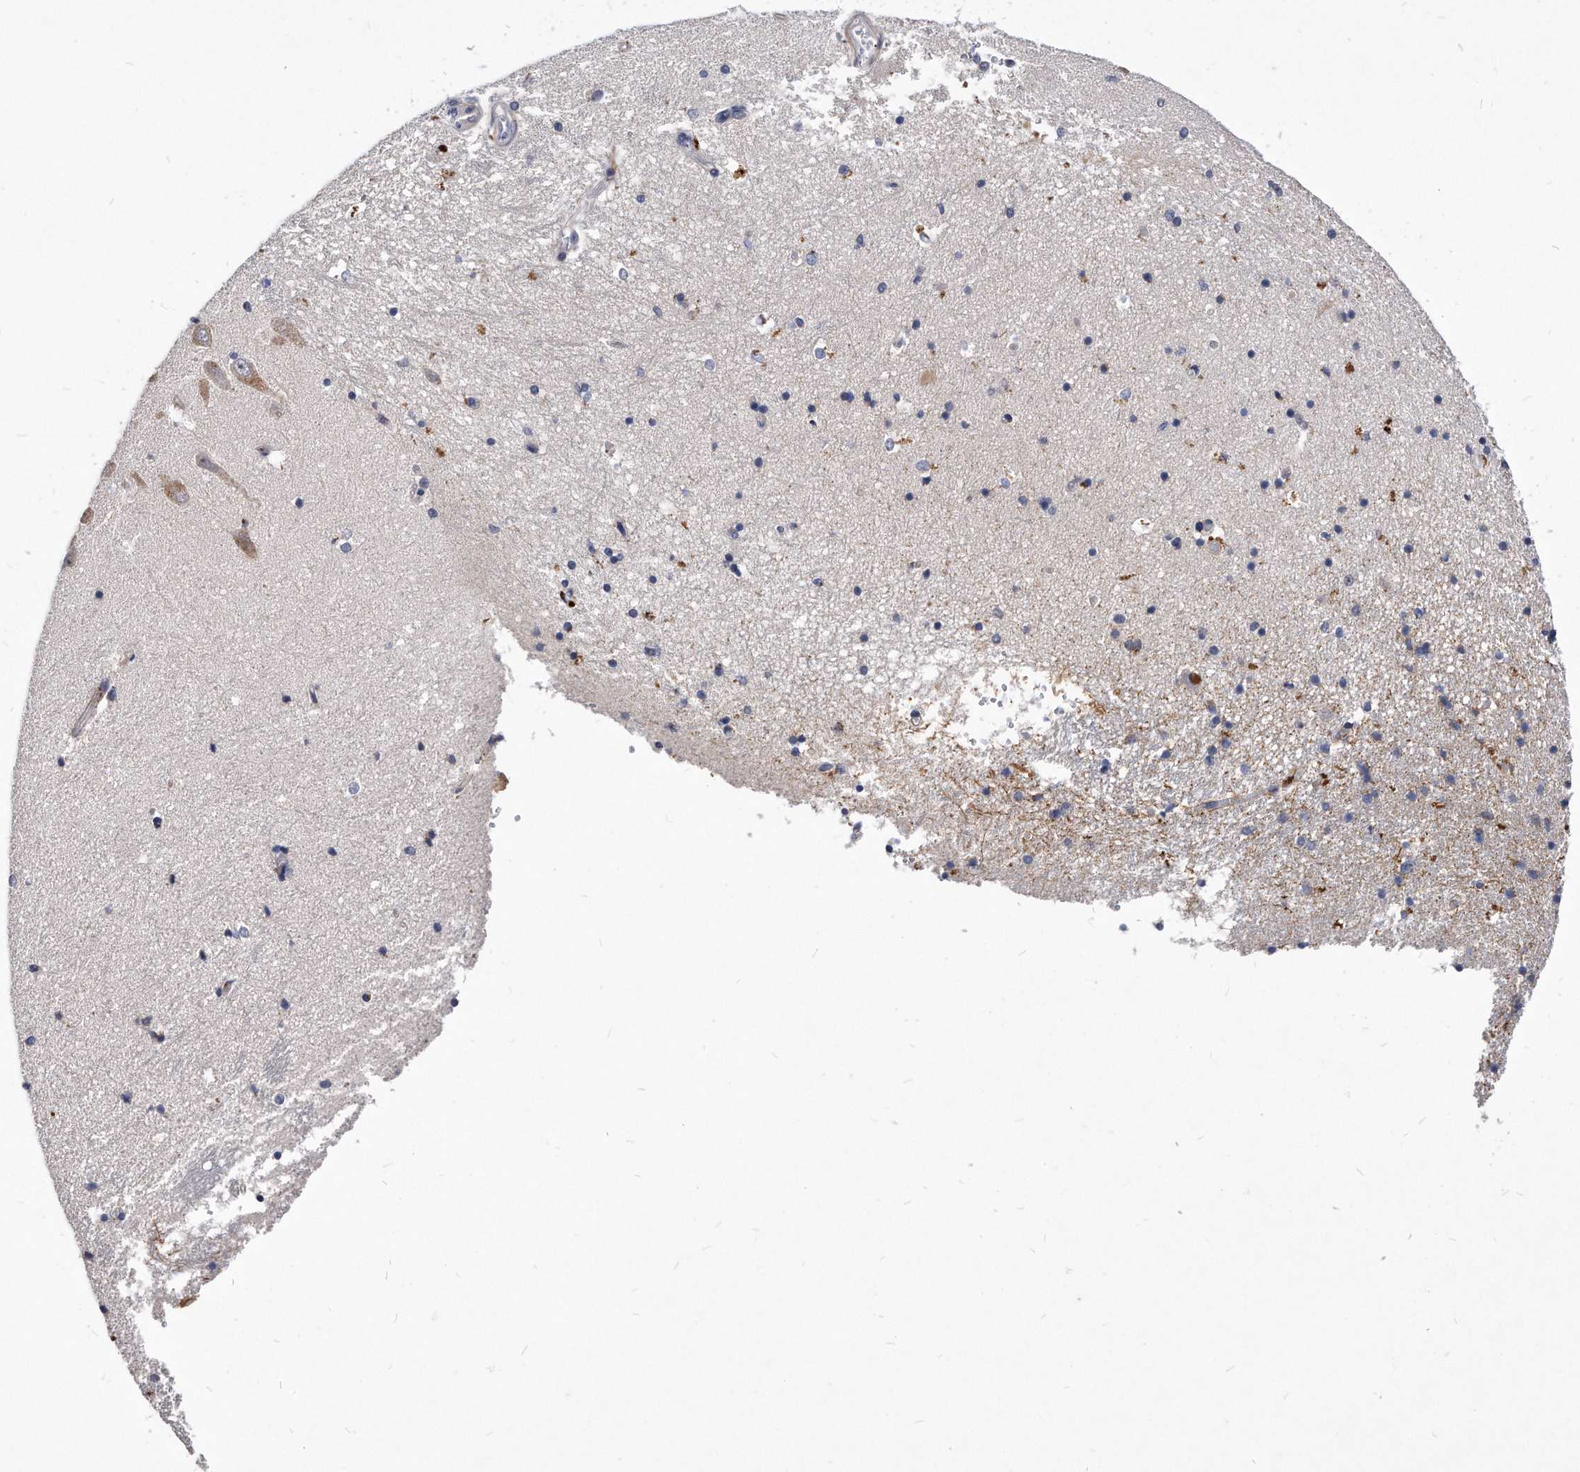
{"staining": {"intensity": "moderate", "quantity": "<25%", "location": "cytoplasmic/membranous"}, "tissue": "hippocampus", "cell_type": "Glial cells", "image_type": "normal", "snomed": [{"axis": "morphology", "description": "Normal tissue, NOS"}, {"axis": "topography", "description": "Hippocampus"}], "caption": "Immunohistochemistry of normal human hippocampus exhibits low levels of moderate cytoplasmic/membranous positivity in approximately <25% of glial cells.", "gene": "MGAT4A", "patient": {"sex": "male", "age": 45}}